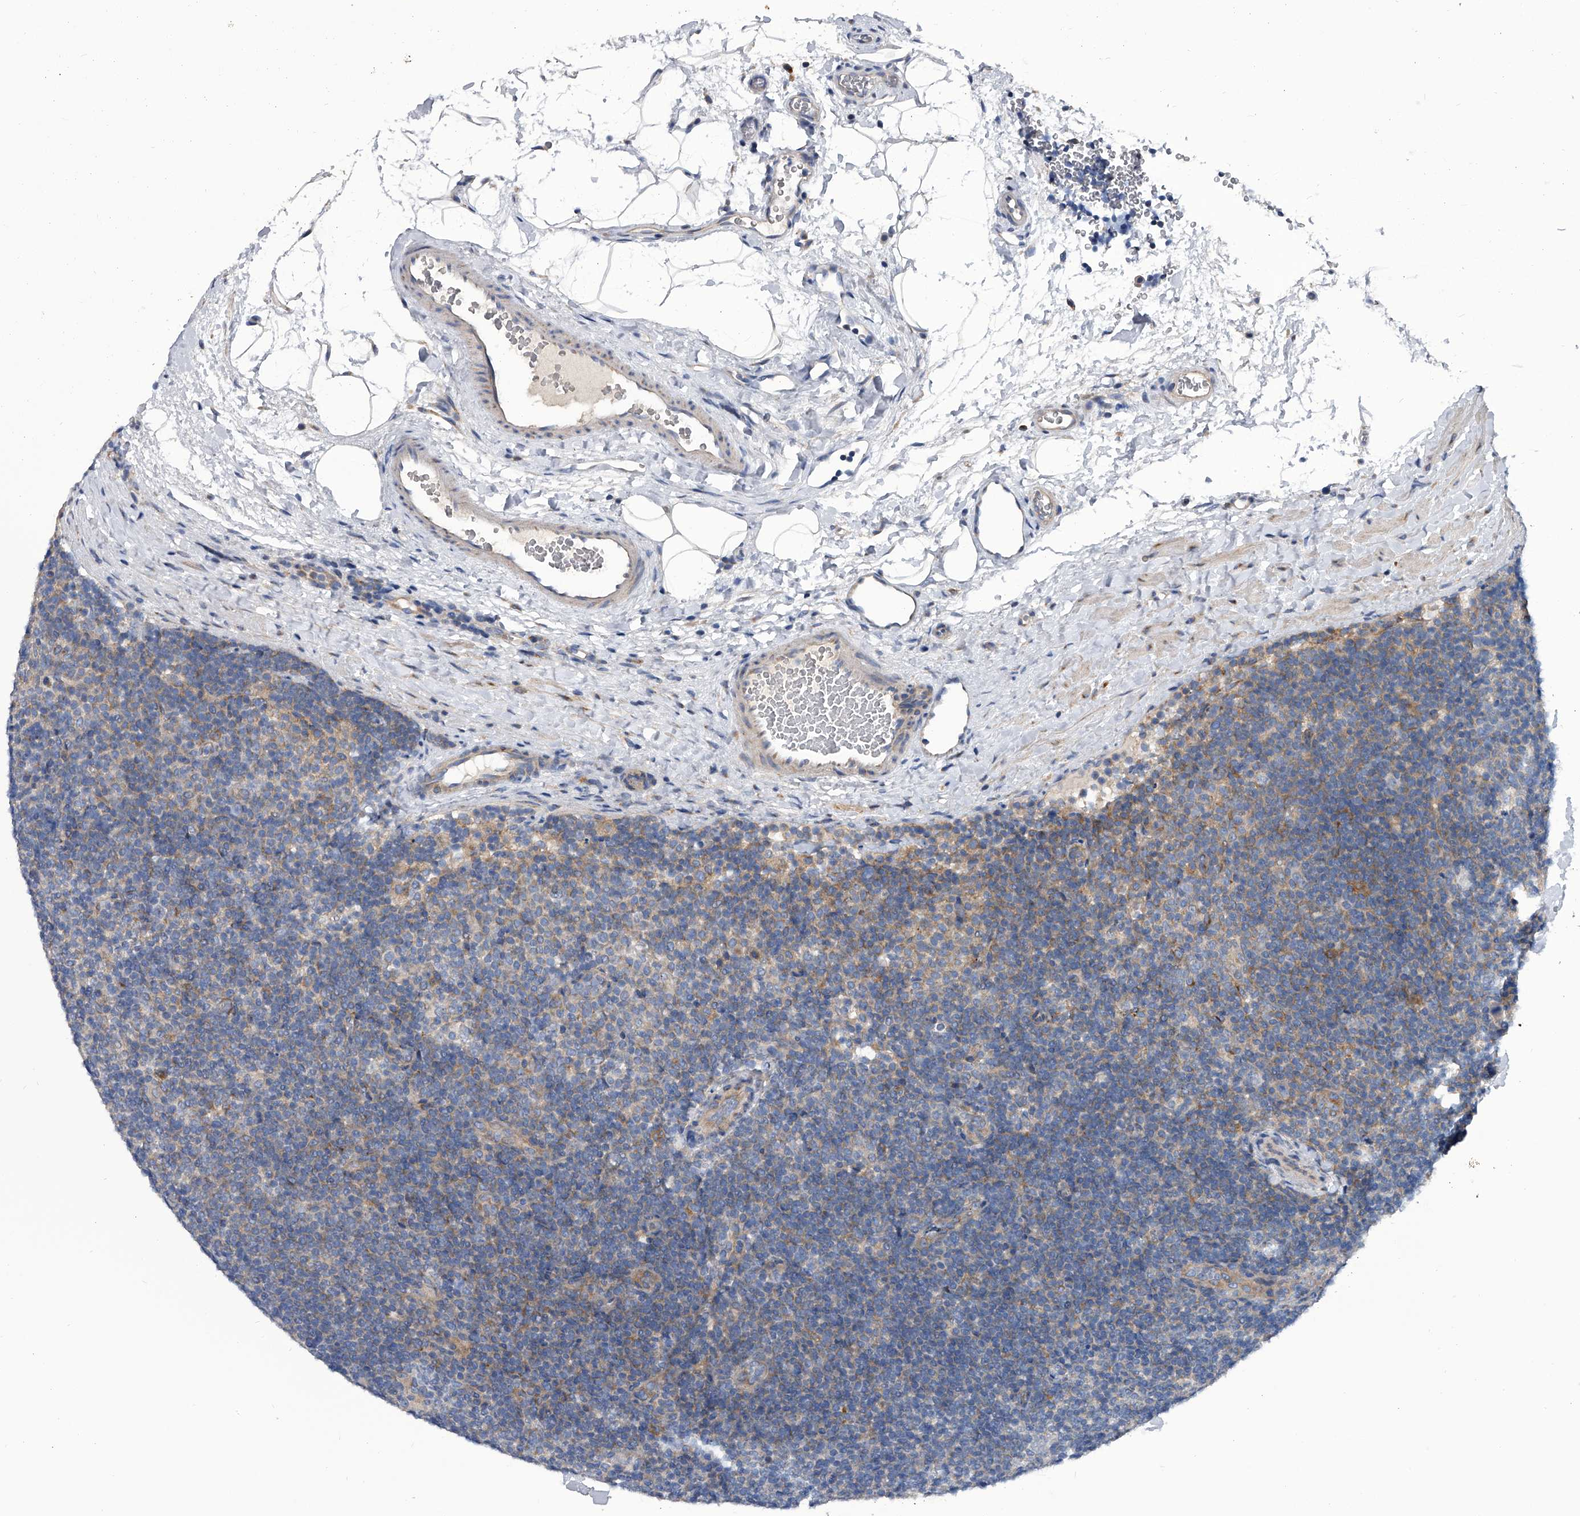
{"staining": {"intensity": "negative", "quantity": "none", "location": "none"}, "tissue": "lymphoma", "cell_type": "Tumor cells", "image_type": "cancer", "snomed": [{"axis": "morphology", "description": "Hodgkin's disease, NOS"}, {"axis": "topography", "description": "Lymph node"}], "caption": "Histopathology image shows no protein positivity in tumor cells of Hodgkin's disease tissue.", "gene": "SPP1", "patient": {"sex": "female", "age": 57}}